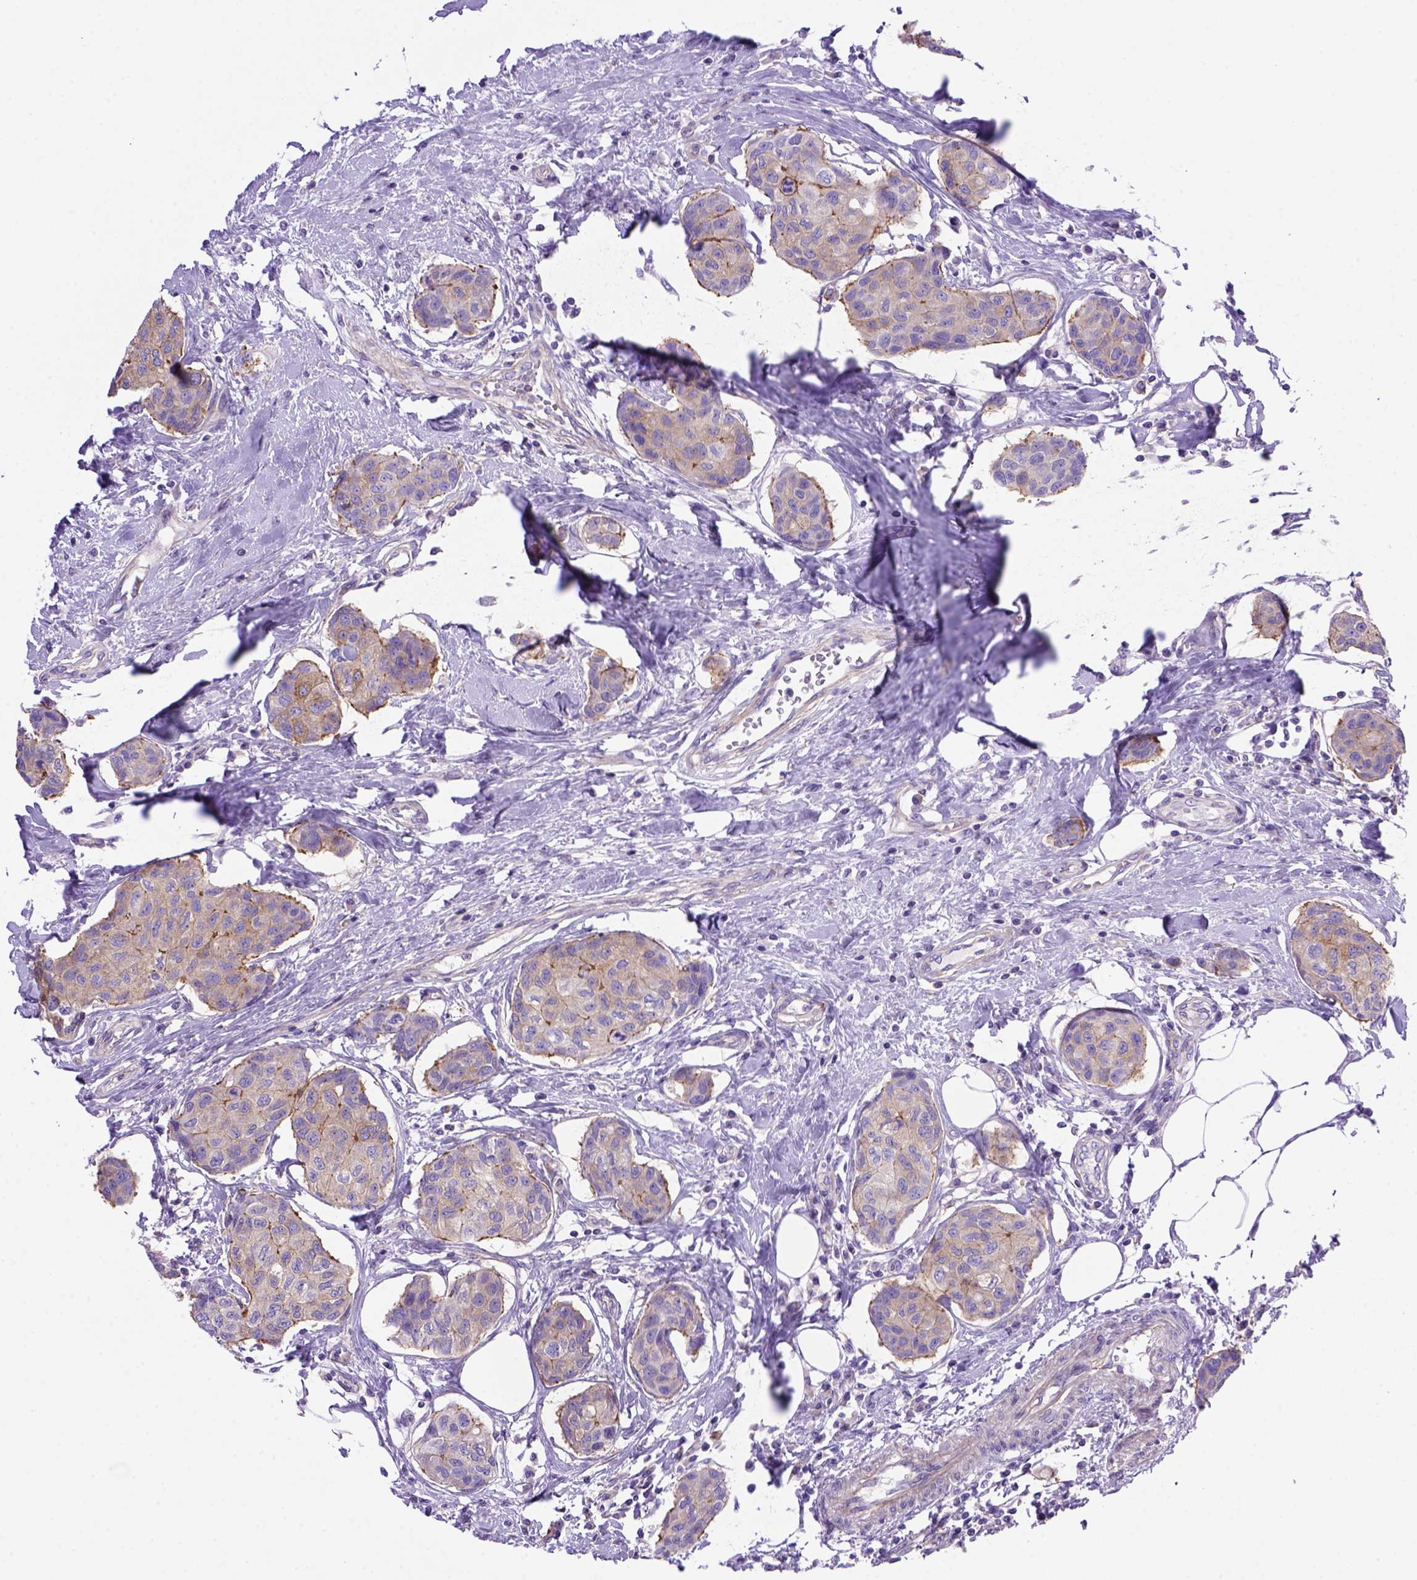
{"staining": {"intensity": "moderate", "quantity": ">75%", "location": "cytoplasmic/membranous"}, "tissue": "breast cancer", "cell_type": "Tumor cells", "image_type": "cancer", "snomed": [{"axis": "morphology", "description": "Duct carcinoma"}, {"axis": "topography", "description": "Breast"}], "caption": "Infiltrating ductal carcinoma (breast) stained for a protein (brown) shows moderate cytoplasmic/membranous positive staining in about >75% of tumor cells.", "gene": "PEX12", "patient": {"sex": "female", "age": 80}}